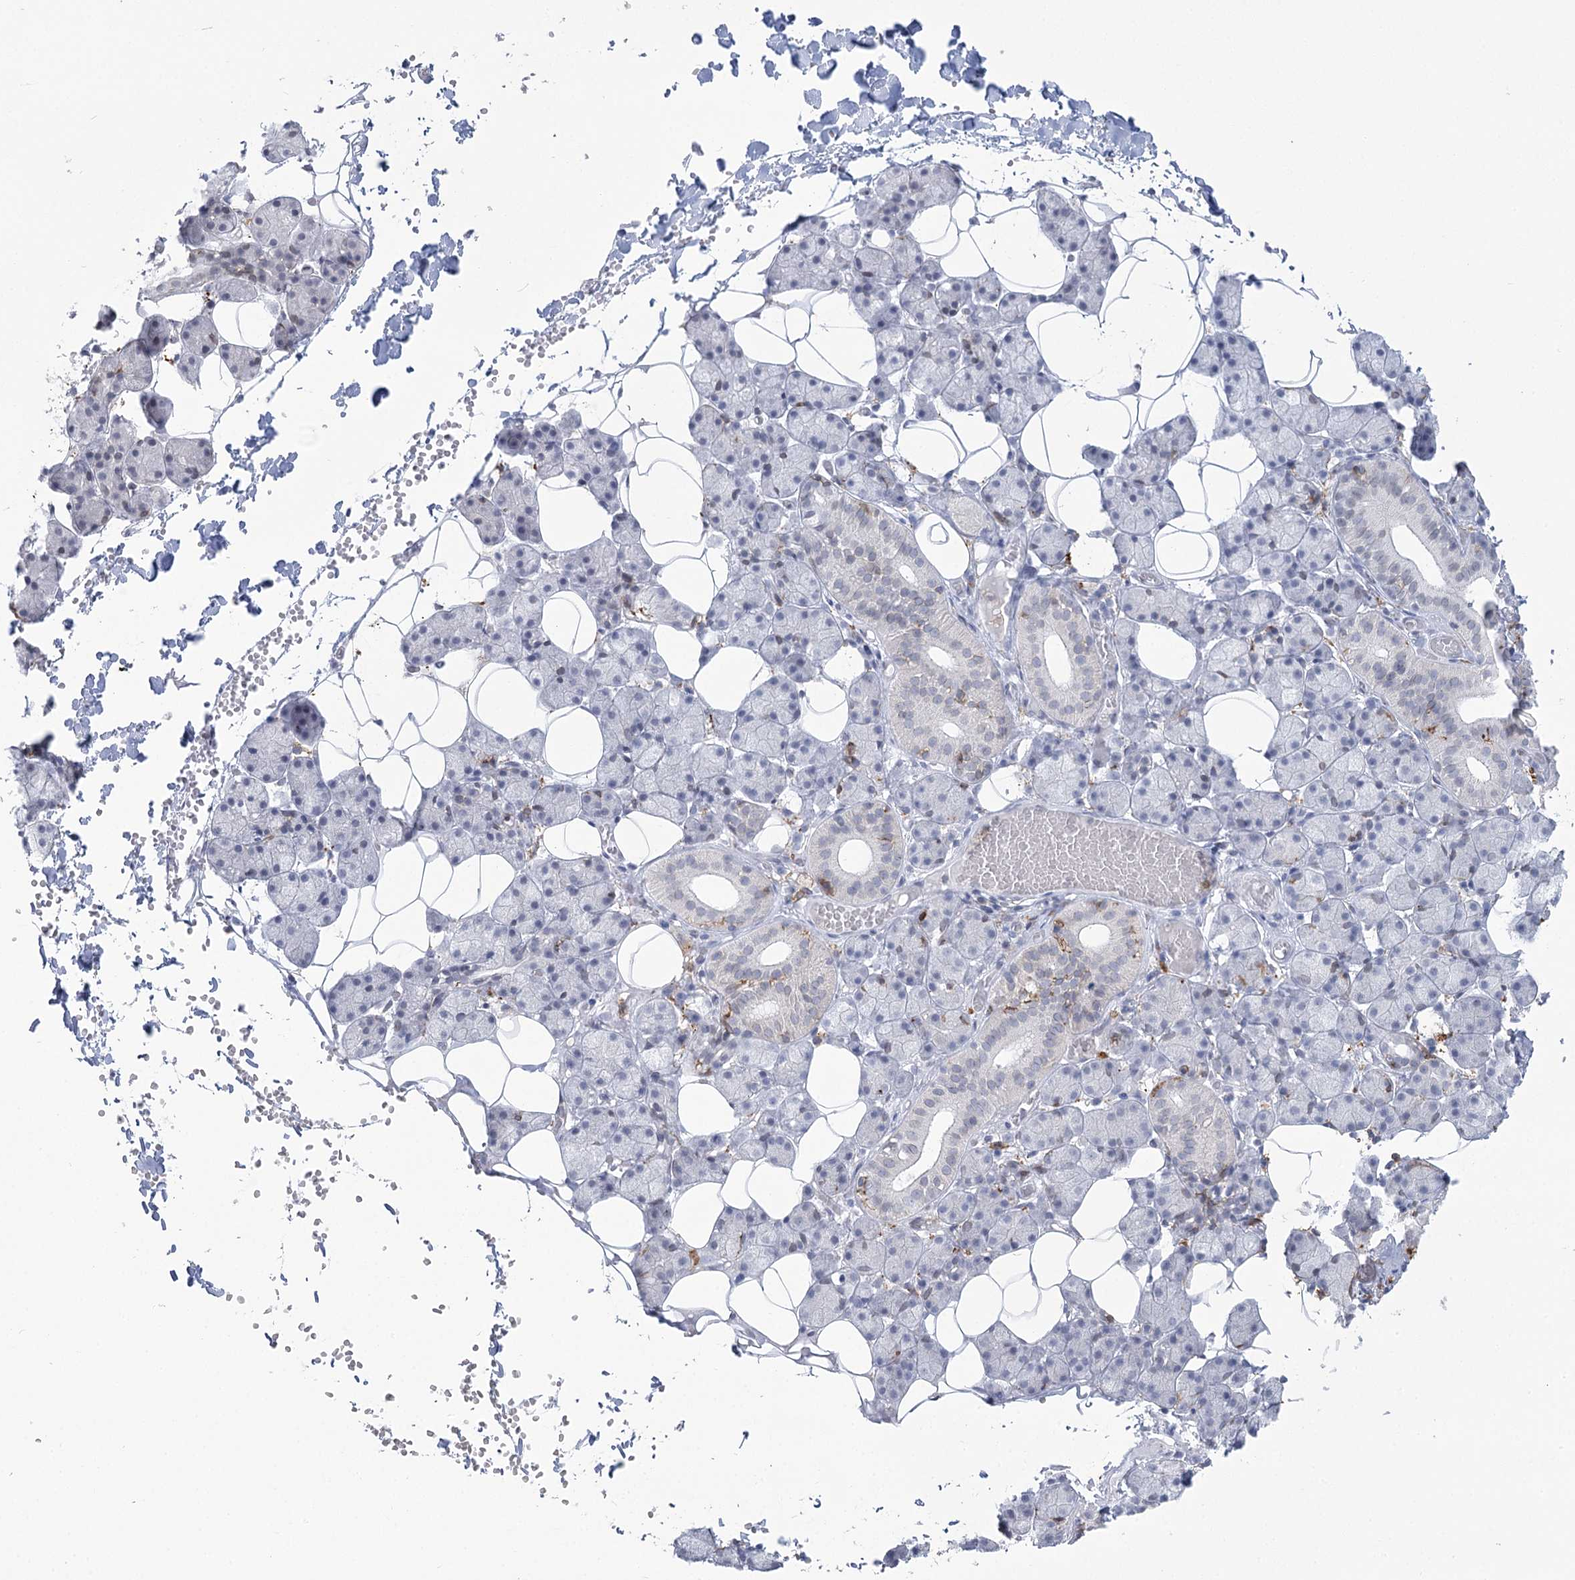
{"staining": {"intensity": "negative", "quantity": "none", "location": "none"}, "tissue": "salivary gland", "cell_type": "Glandular cells", "image_type": "normal", "snomed": [{"axis": "morphology", "description": "Normal tissue, NOS"}, {"axis": "topography", "description": "Salivary gland"}], "caption": "The photomicrograph displays no significant staining in glandular cells of salivary gland.", "gene": "C11orf1", "patient": {"sex": "female", "age": 33}}